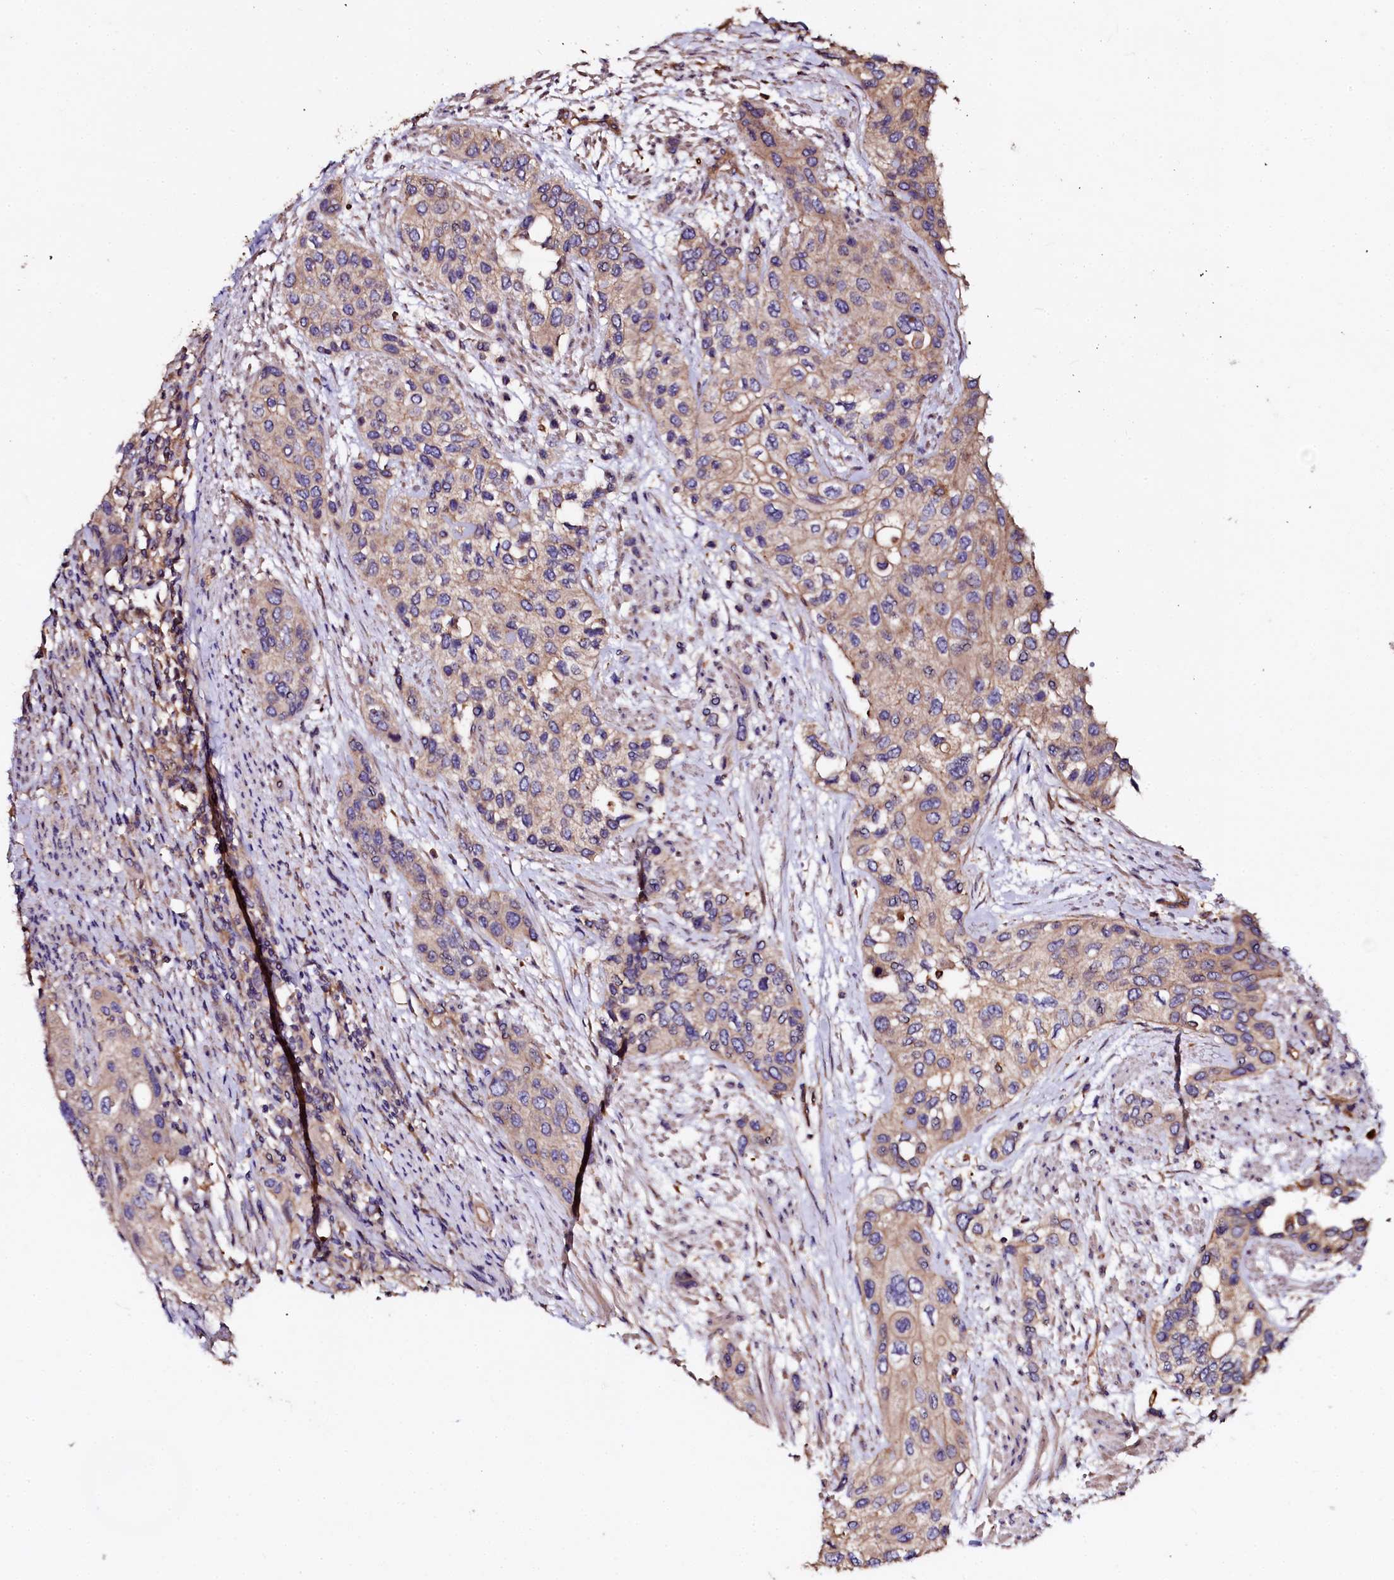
{"staining": {"intensity": "weak", "quantity": ">75%", "location": "cytoplasmic/membranous"}, "tissue": "urothelial cancer", "cell_type": "Tumor cells", "image_type": "cancer", "snomed": [{"axis": "morphology", "description": "Normal tissue, NOS"}, {"axis": "morphology", "description": "Urothelial carcinoma, High grade"}, {"axis": "topography", "description": "Vascular tissue"}, {"axis": "topography", "description": "Urinary bladder"}], "caption": "Urothelial carcinoma (high-grade) stained with a brown dye demonstrates weak cytoplasmic/membranous positive expression in approximately >75% of tumor cells.", "gene": "APPL2", "patient": {"sex": "female", "age": 56}}